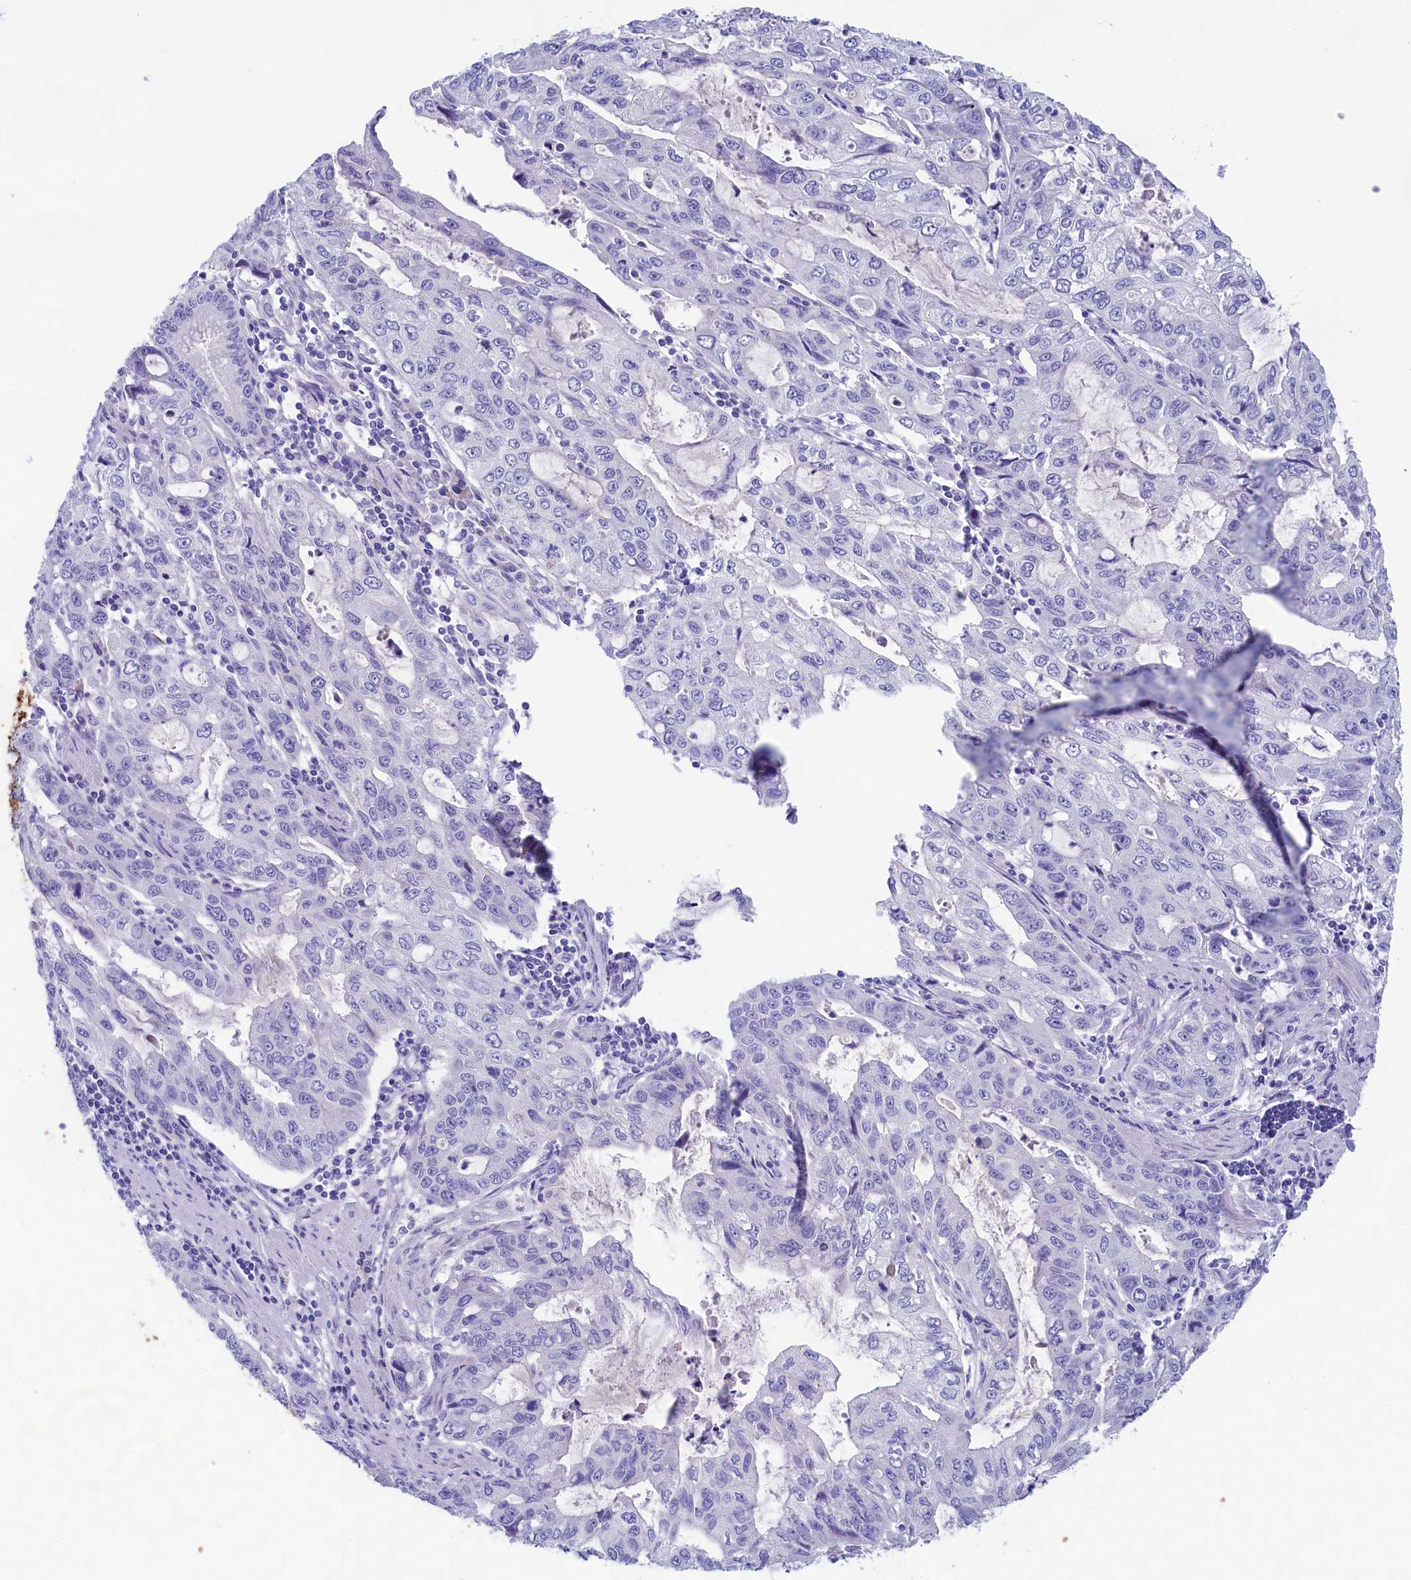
{"staining": {"intensity": "negative", "quantity": "none", "location": "none"}, "tissue": "stomach cancer", "cell_type": "Tumor cells", "image_type": "cancer", "snomed": [{"axis": "morphology", "description": "Adenocarcinoma, NOS"}, {"axis": "topography", "description": "Stomach, upper"}], "caption": "Protein analysis of stomach cancer (adenocarcinoma) displays no significant expression in tumor cells.", "gene": "SULT2A1", "patient": {"sex": "female", "age": 52}}